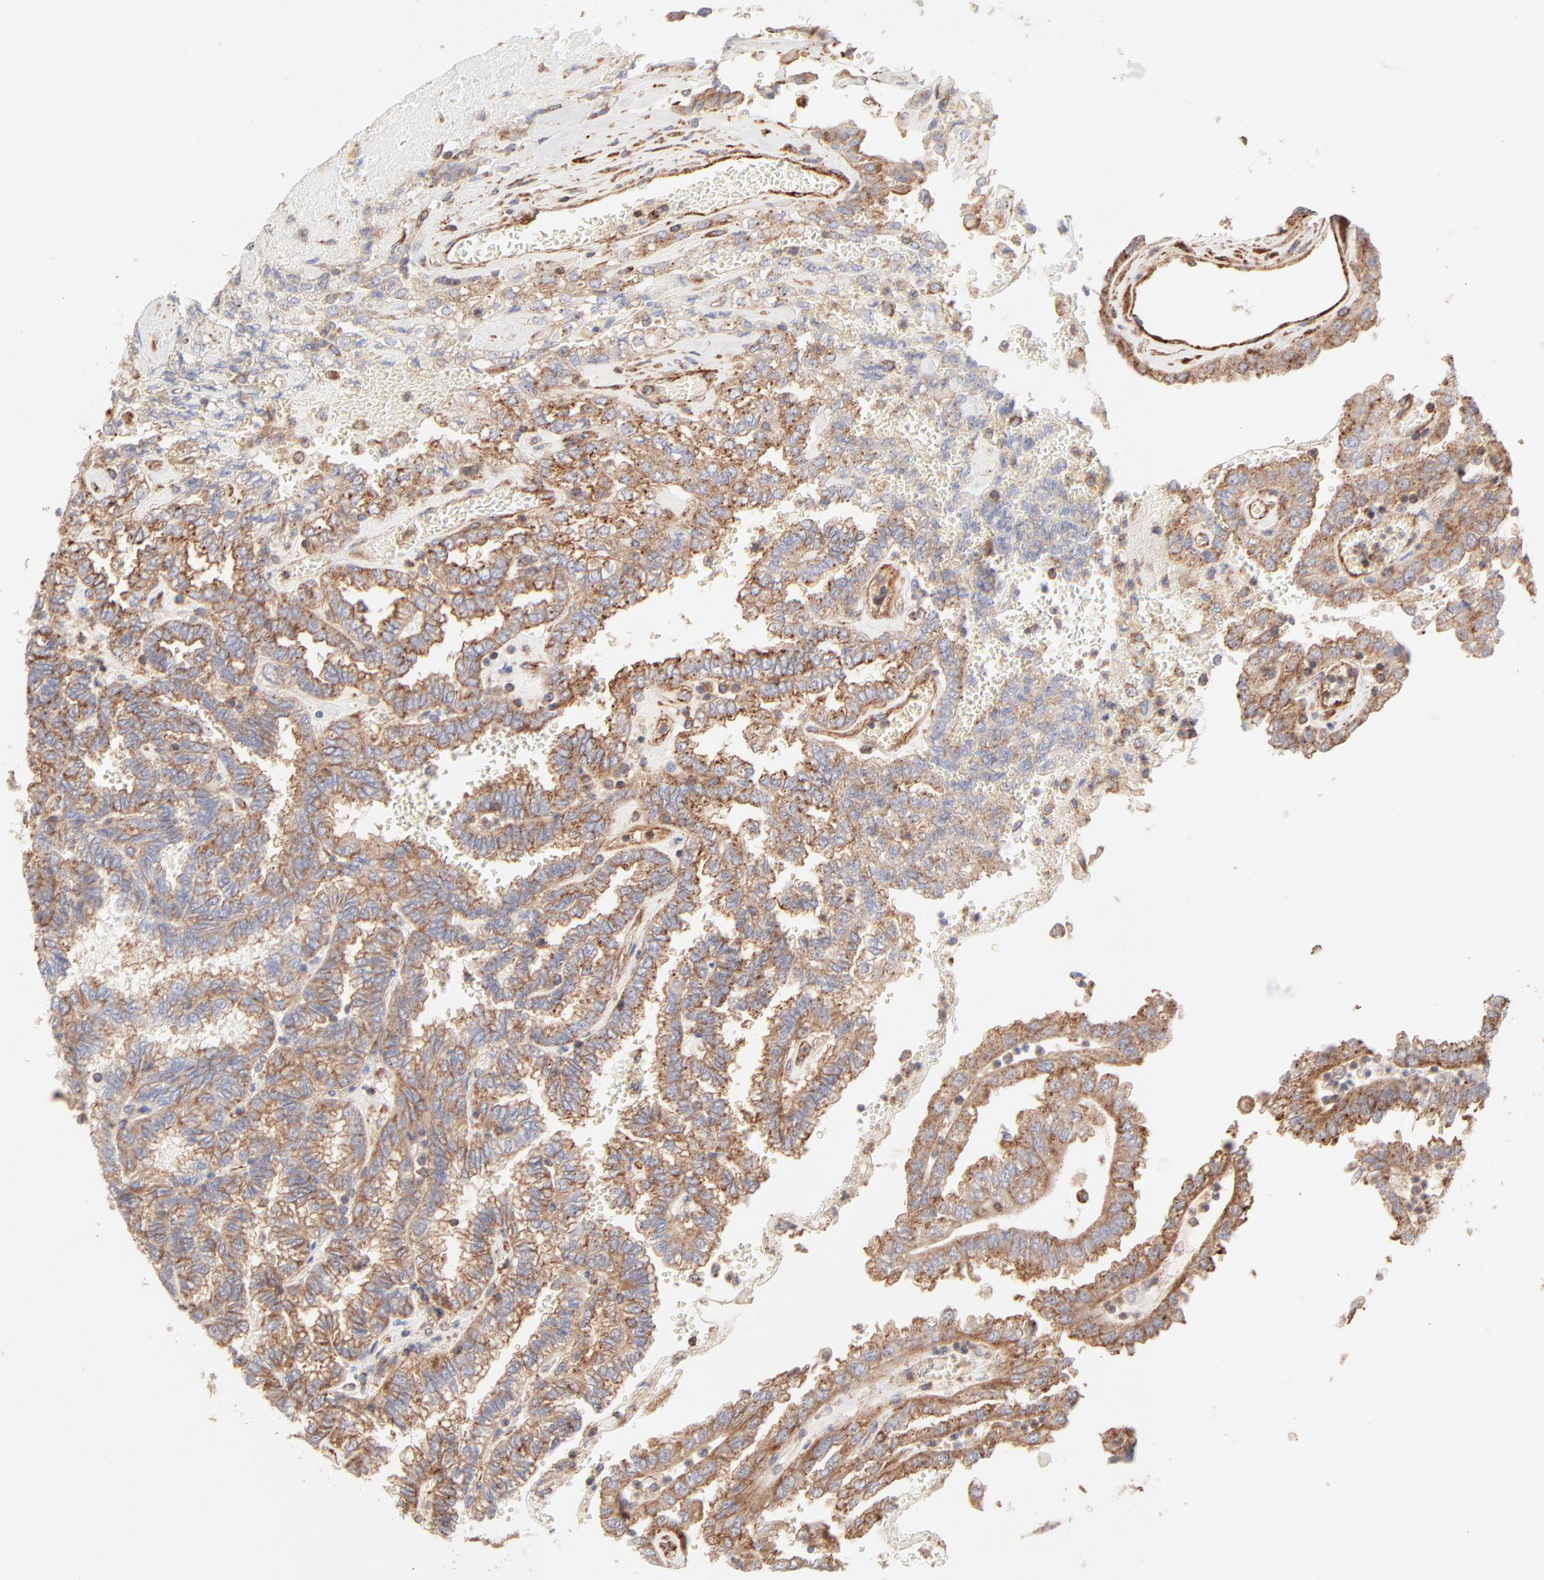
{"staining": {"intensity": "moderate", "quantity": ">75%", "location": "cytoplasmic/membranous"}, "tissue": "renal cancer", "cell_type": "Tumor cells", "image_type": "cancer", "snomed": [{"axis": "morphology", "description": "Inflammation, NOS"}, {"axis": "morphology", "description": "Adenocarcinoma, NOS"}, {"axis": "topography", "description": "Kidney"}], "caption": "Approximately >75% of tumor cells in renal adenocarcinoma reveal moderate cytoplasmic/membranous protein expression as visualized by brown immunohistochemical staining.", "gene": "CLTB", "patient": {"sex": "male", "age": 68}}